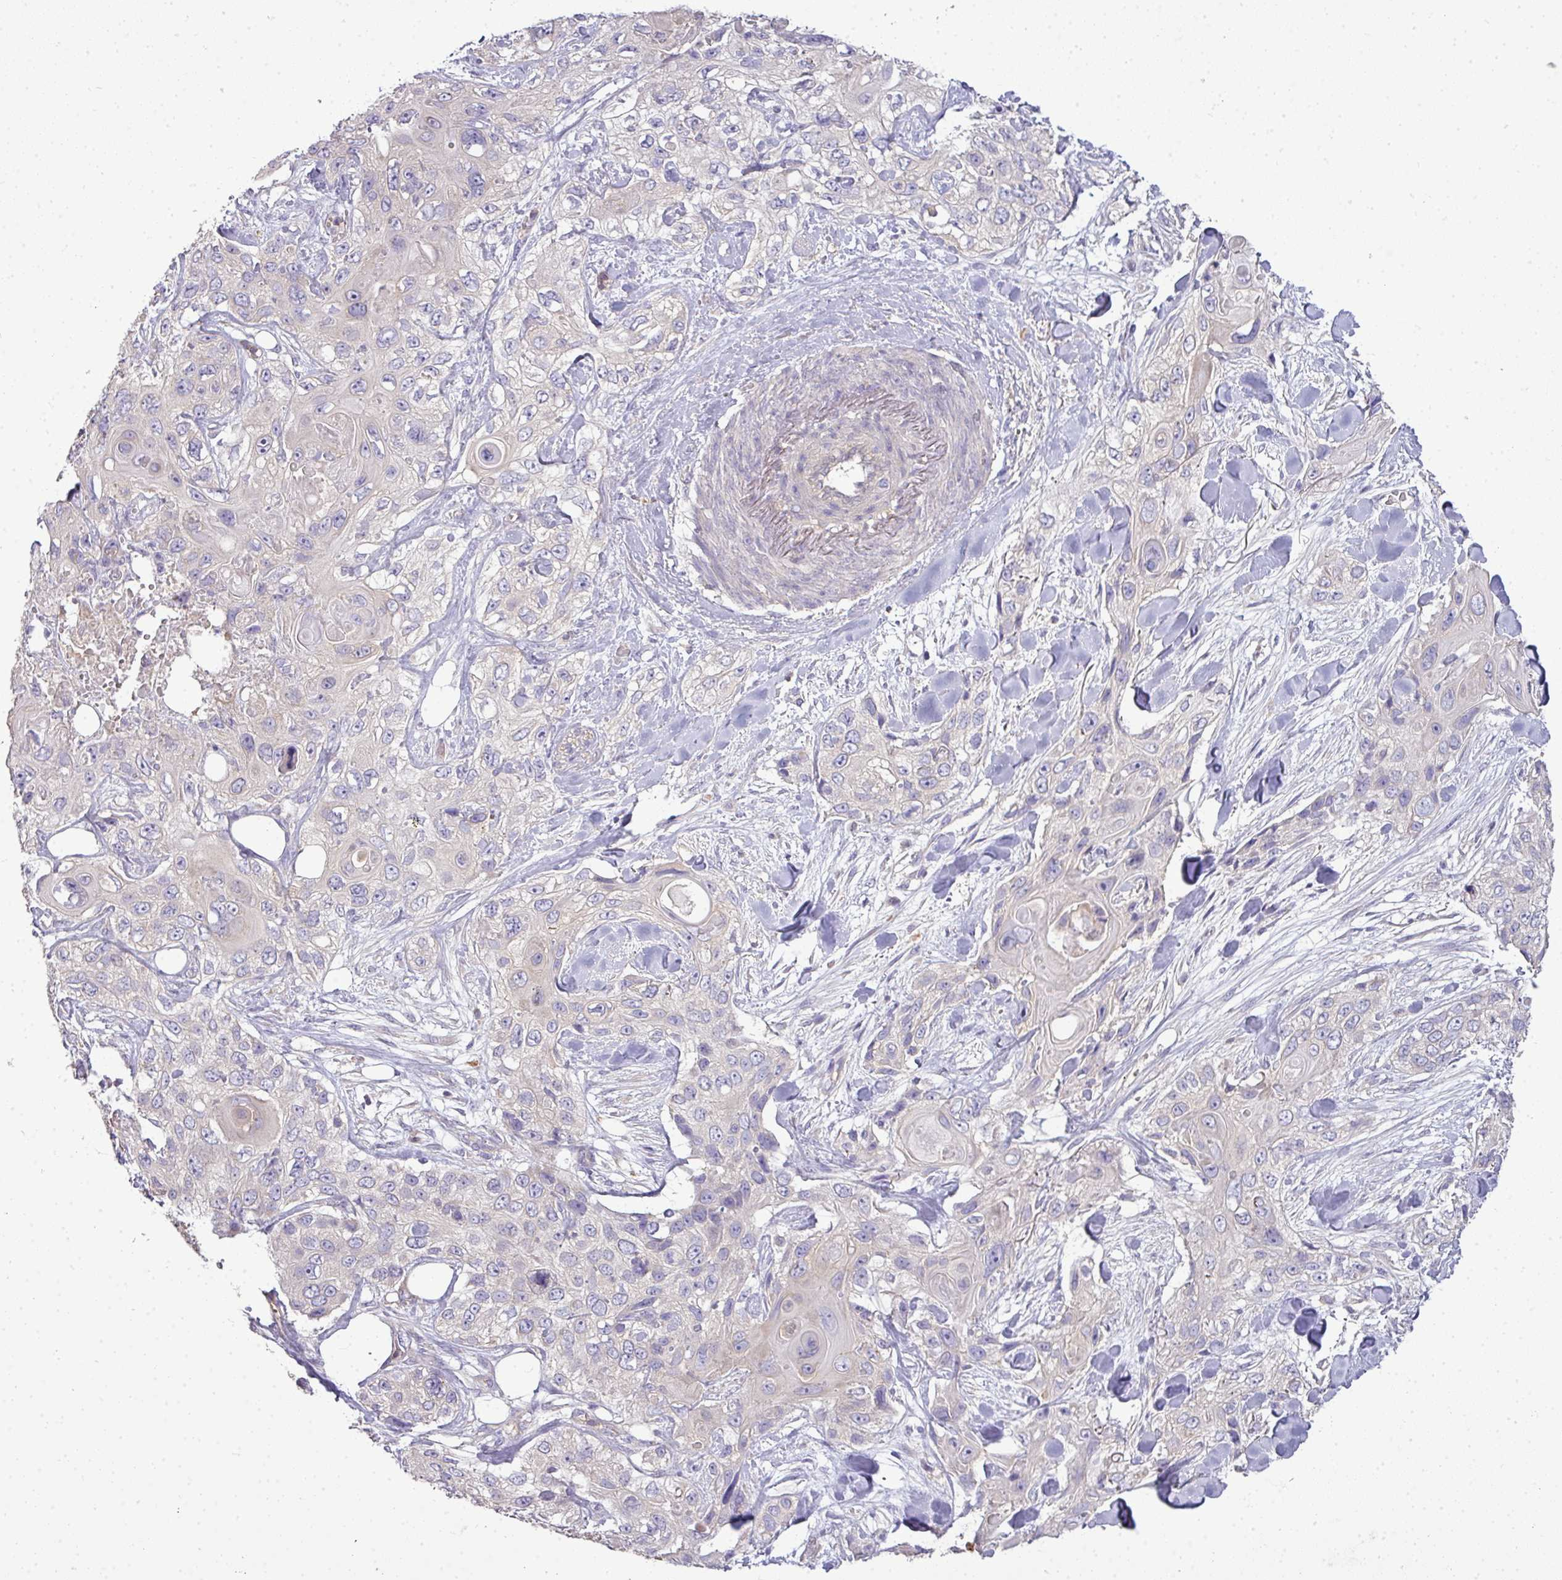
{"staining": {"intensity": "negative", "quantity": "none", "location": "none"}, "tissue": "skin cancer", "cell_type": "Tumor cells", "image_type": "cancer", "snomed": [{"axis": "morphology", "description": "Normal tissue, NOS"}, {"axis": "morphology", "description": "Squamous cell carcinoma, NOS"}, {"axis": "topography", "description": "Skin"}], "caption": "The photomicrograph demonstrates no staining of tumor cells in skin cancer. The staining was performed using DAB to visualize the protein expression in brown, while the nuclei were stained in blue with hematoxylin (Magnification: 20x).", "gene": "STAT5A", "patient": {"sex": "male", "age": 72}}